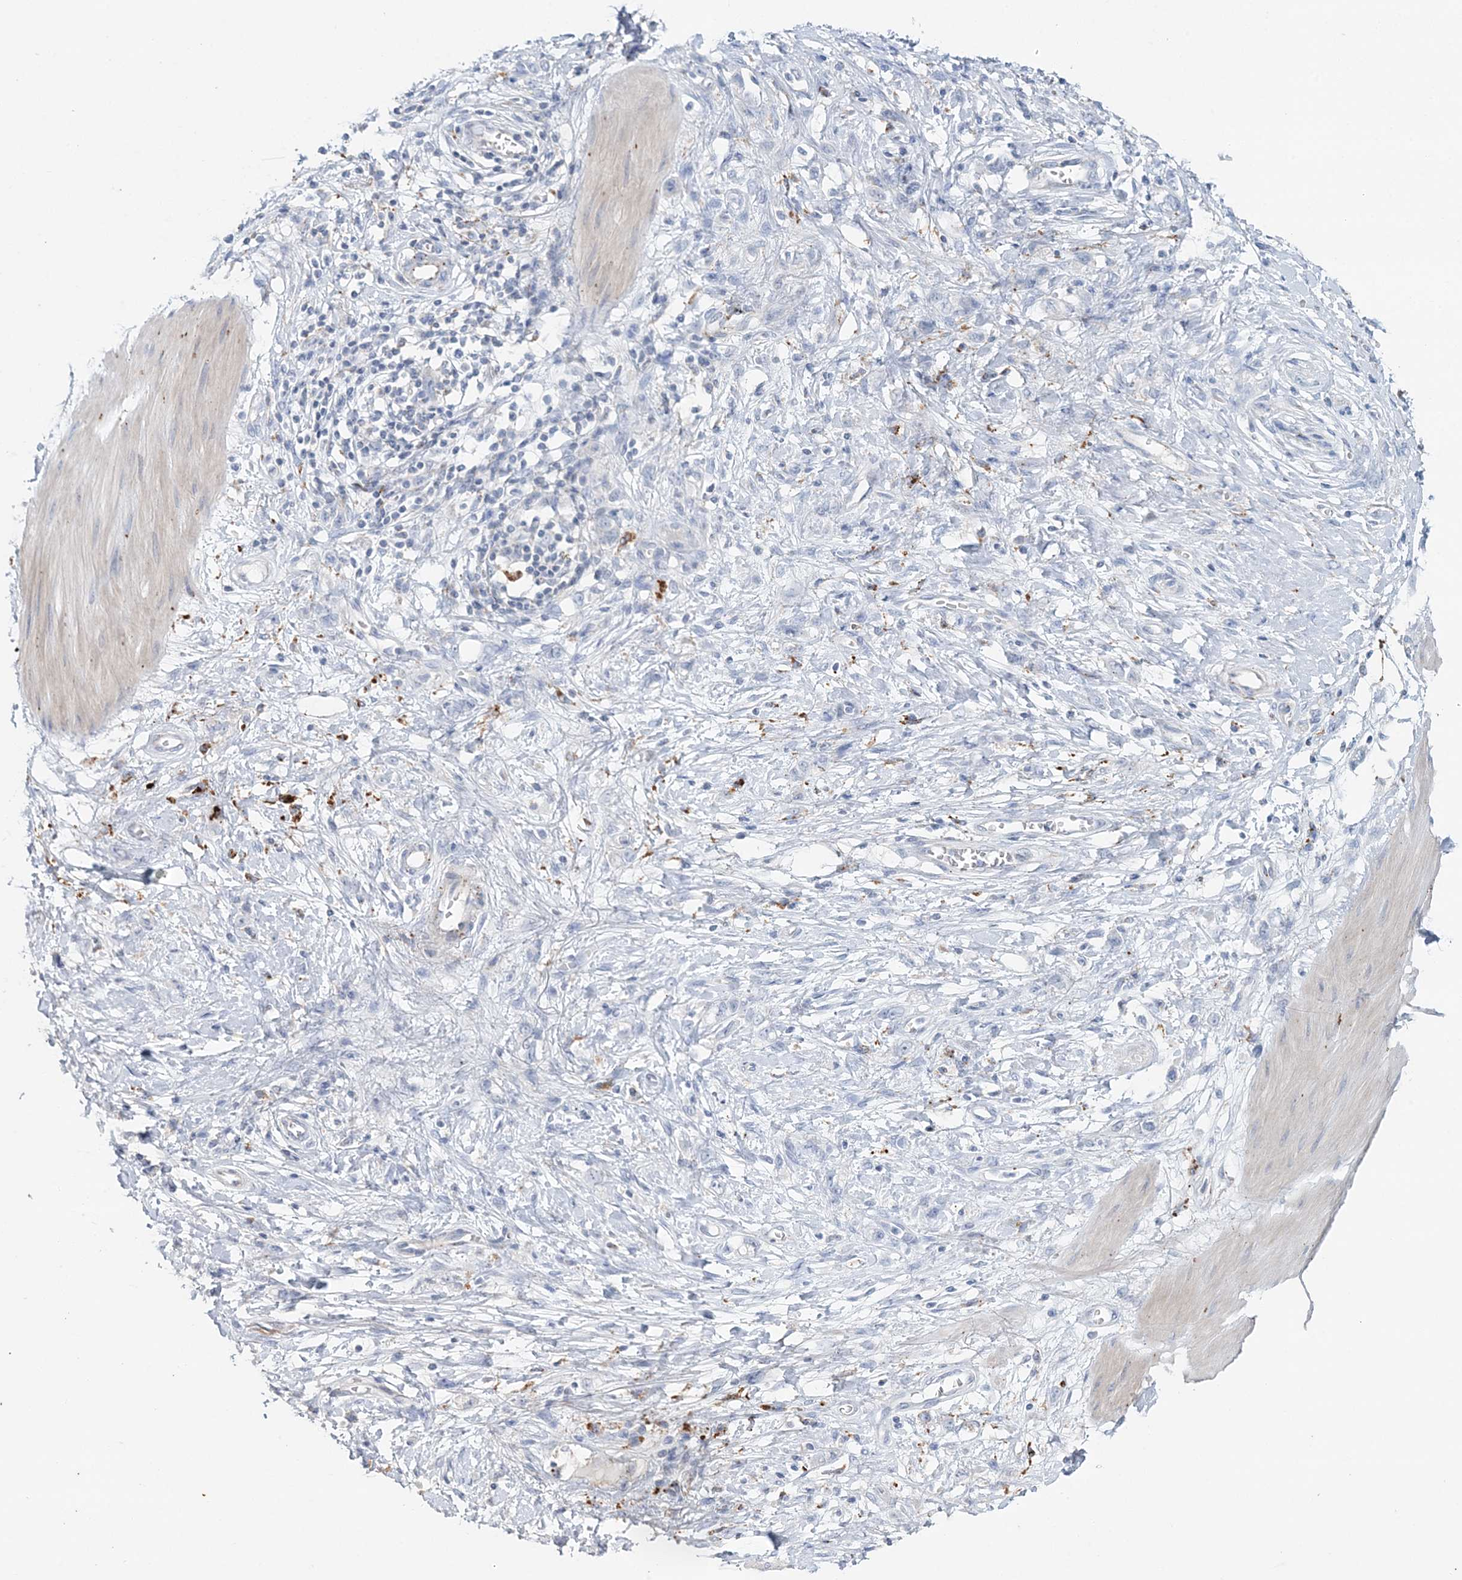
{"staining": {"intensity": "negative", "quantity": "none", "location": "none"}, "tissue": "stomach cancer", "cell_type": "Tumor cells", "image_type": "cancer", "snomed": [{"axis": "morphology", "description": "Adenocarcinoma, NOS"}, {"axis": "topography", "description": "Stomach"}], "caption": "IHC micrograph of neoplastic tissue: adenocarcinoma (stomach) stained with DAB (3,3'-diaminobenzidine) shows no significant protein staining in tumor cells.", "gene": "TPP1", "patient": {"sex": "female", "age": 76}}